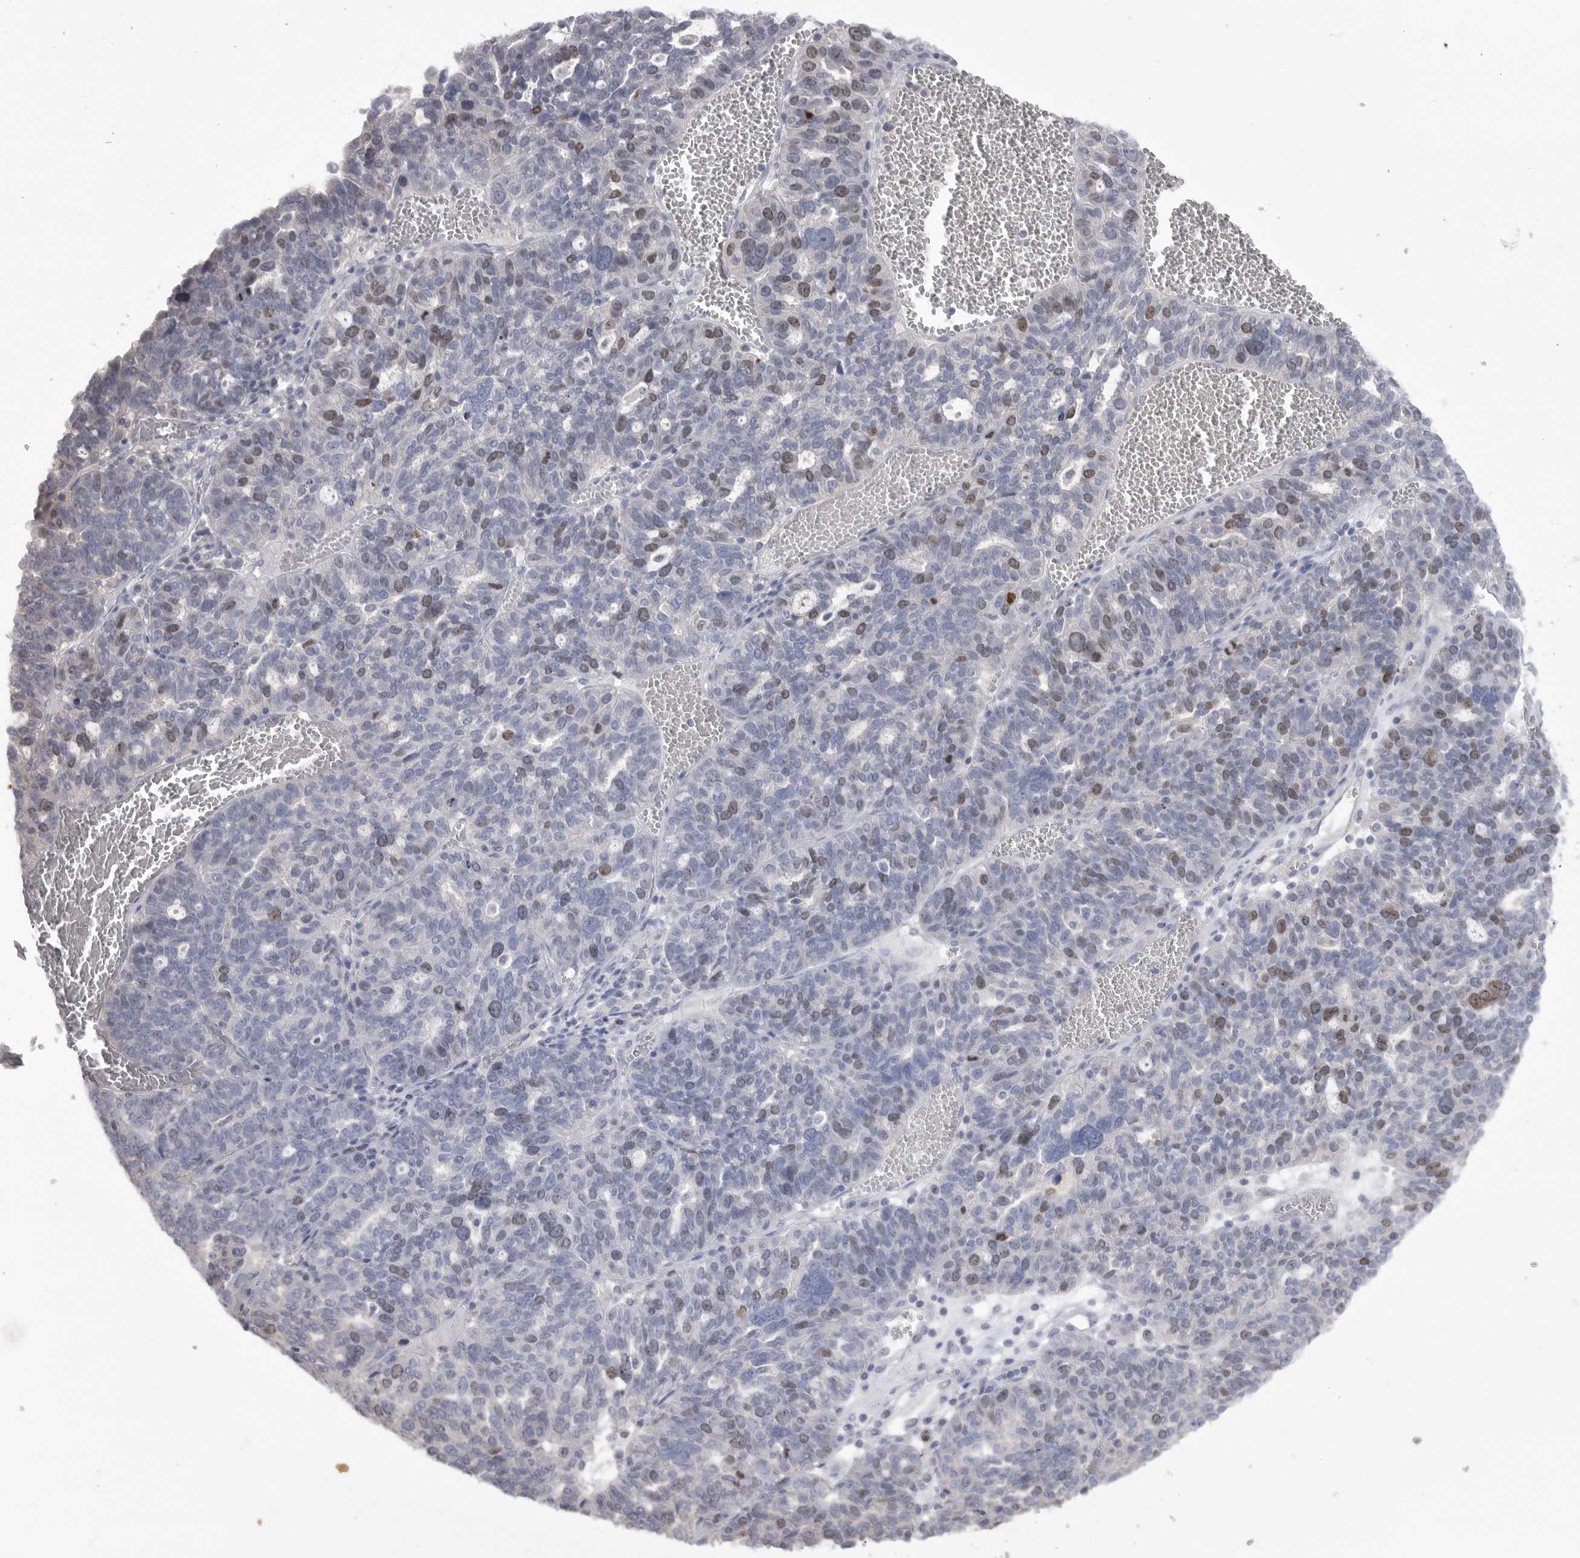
{"staining": {"intensity": "moderate", "quantity": "<25%", "location": "cytoplasmic/membranous,nuclear"}, "tissue": "ovarian cancer", "cell_type": "Tumor cells", "image_type": "cancer", "snomed": [{"axis": "morphology", "description": "Cystadenocarcinoma, serous, NOS"}, {"axis": "topography", "description": "Ovary"}], "caption": "The image displays staining of ovarian cancer, revealing moderate cytoplasmic/membranous and nuclear protein staining (brown color) within tumor cells.", "gene": "TOP2A", "patient": {"sex": "female", "age": 59}}